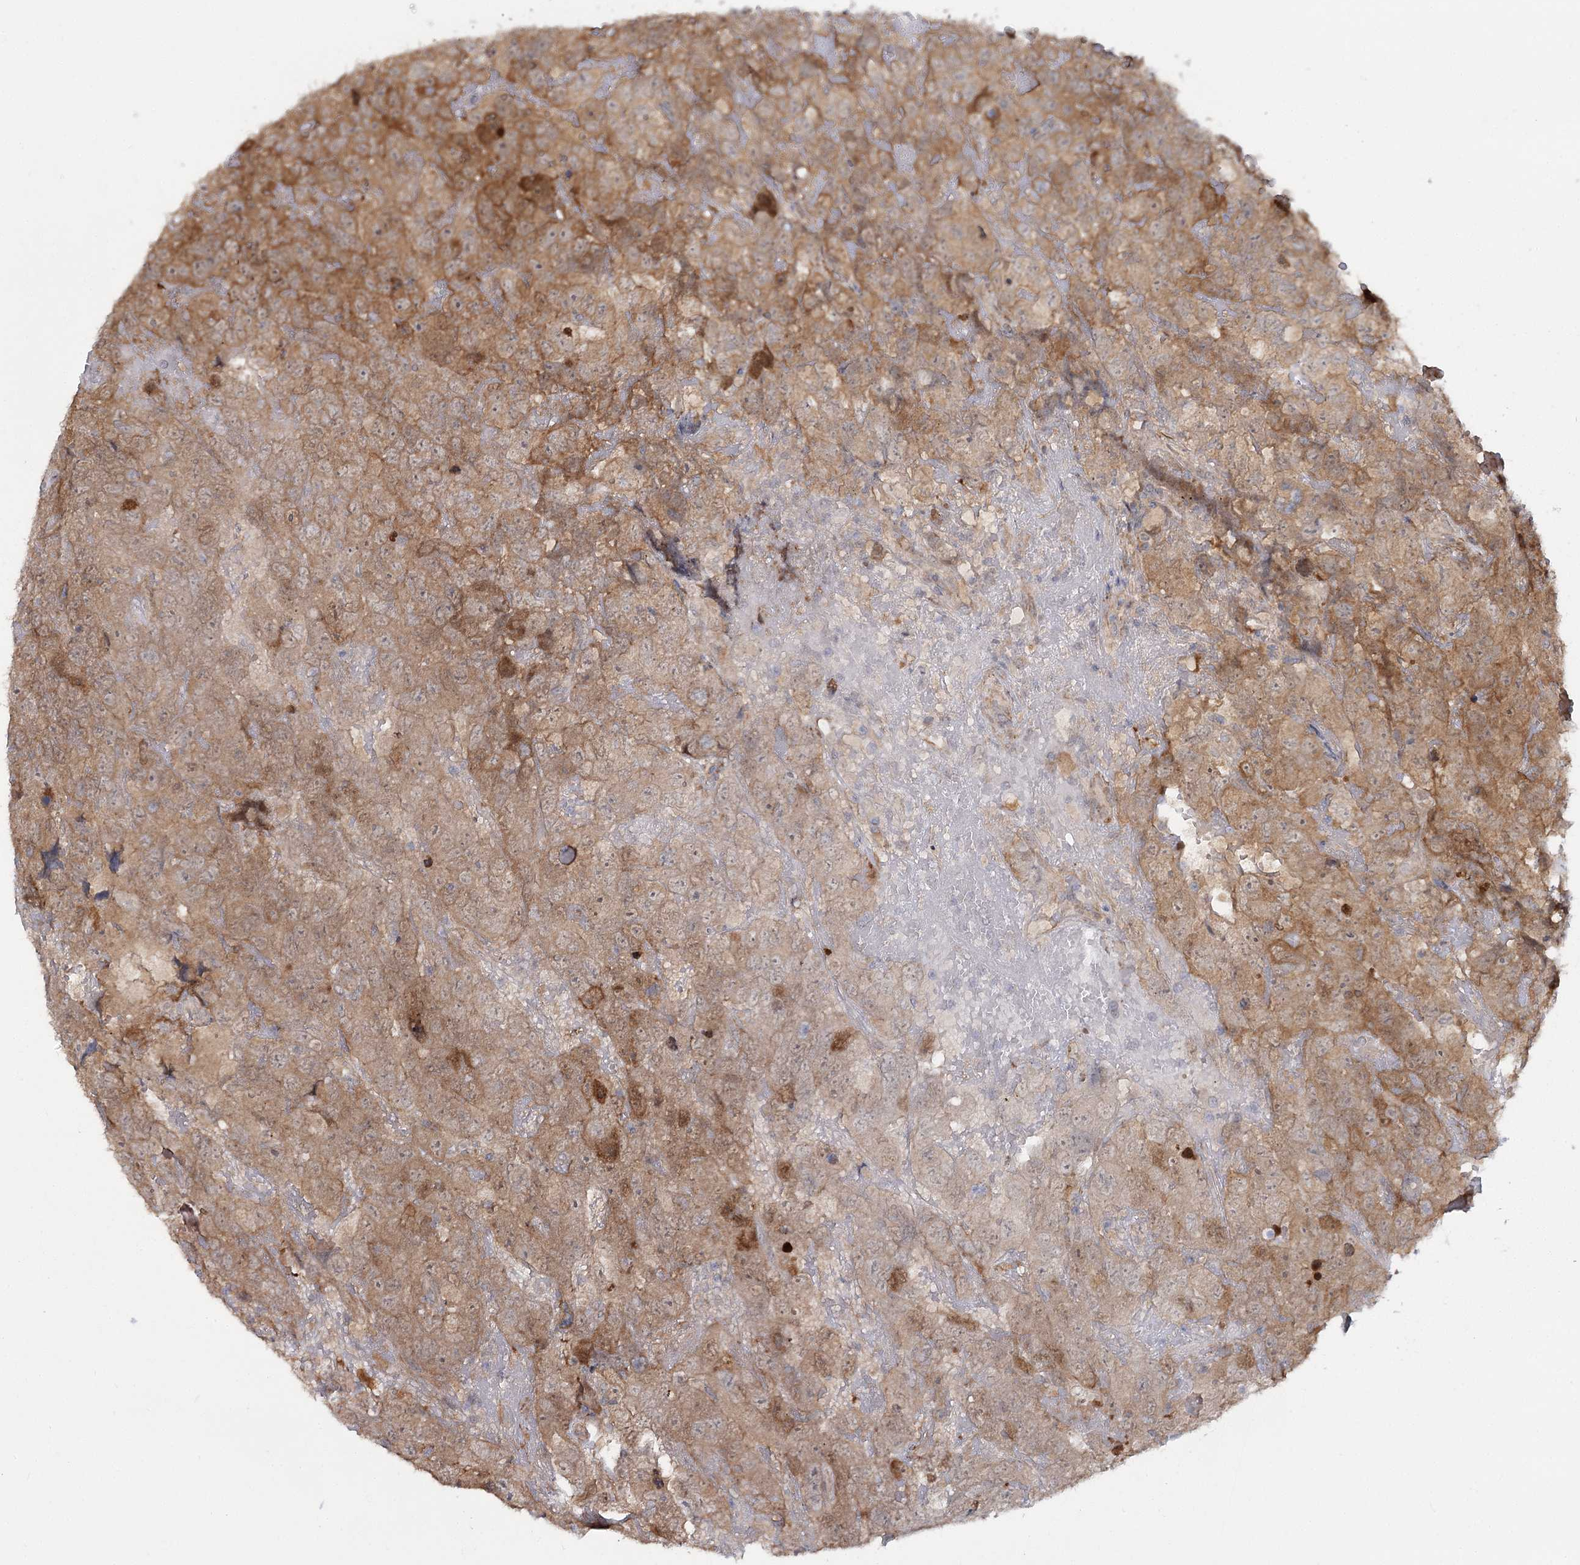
{"staining": {"intensity": "moderate", "quantity": ">75%", "location": "cytoplasmic/membranous"}, "tissue": "testis cancer", "cell_type": "Tumor cells", "image_type": "cancer", "snomed": [{"axis": "morphology", "description": "Carcinoma, Embryonal, NOS"}, {"axis": "topography", "description": "Testis"}], "caption": "A brown stain labels moderate cytoplasmic/membranous staining of a protein in human testis cancer tumor cells.", "gene": "TBC1D9B", "patient": {"sex": "male", "age": 45}}